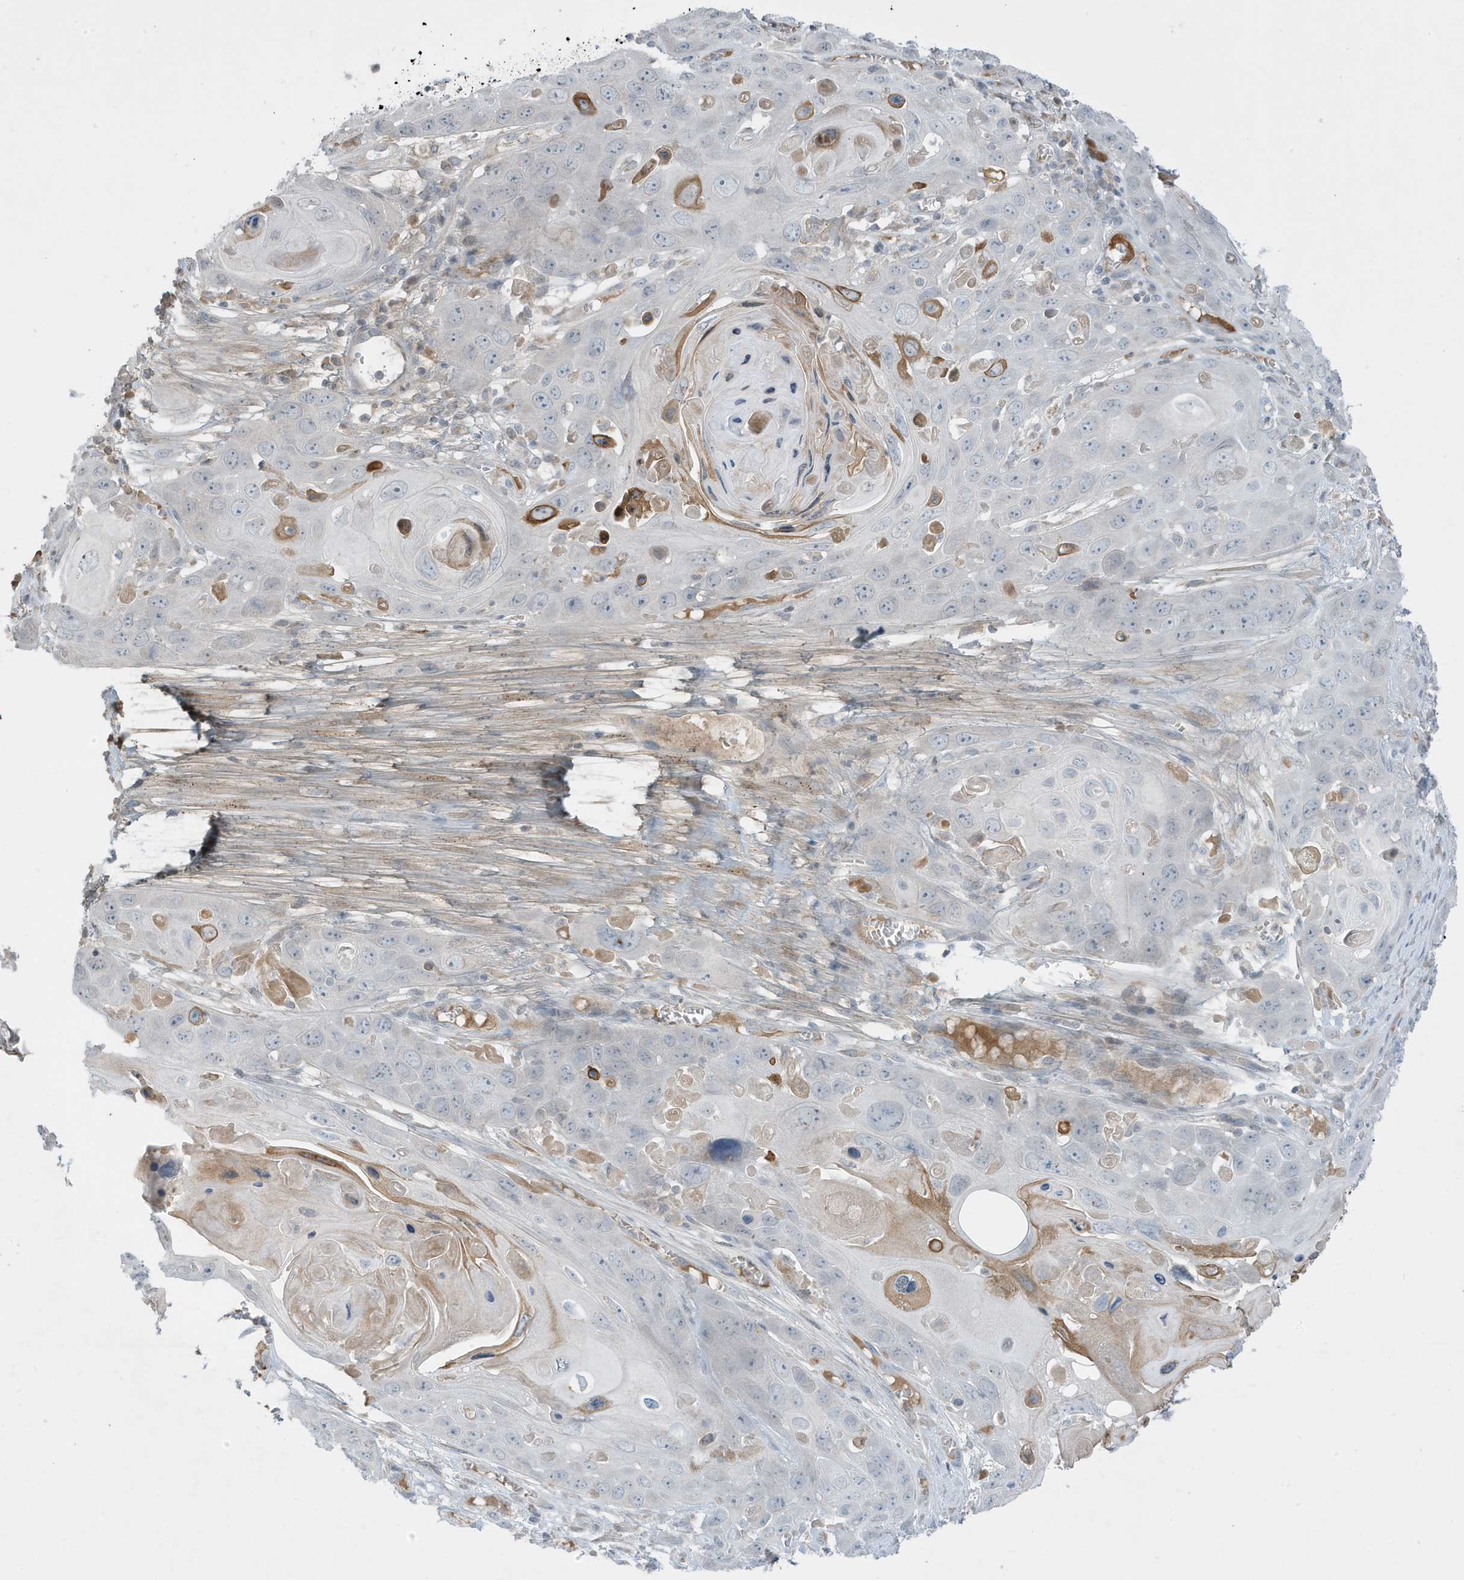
{"staining": {"intensity": "moderate", "quantity": "<25%", "location": "cytoplasmic/membranous"}, "tissue": "skin cancer", "cell_type": "Tumor cells", "image_type": "cancer", "snomed": [{"axis": "morphology", "description": "Squamous cell carcinoma, NOS"}, {"axis": "topography", "description": "Skin"}], "caption": "A histopathology image of skin squamous cell carcinoma stained for a protein exhibits moderate cytoplasmic/membranous brown staining in tumor cells.", "gene": "FNDC1", "patient": {"sex": "male", "age": 55}}